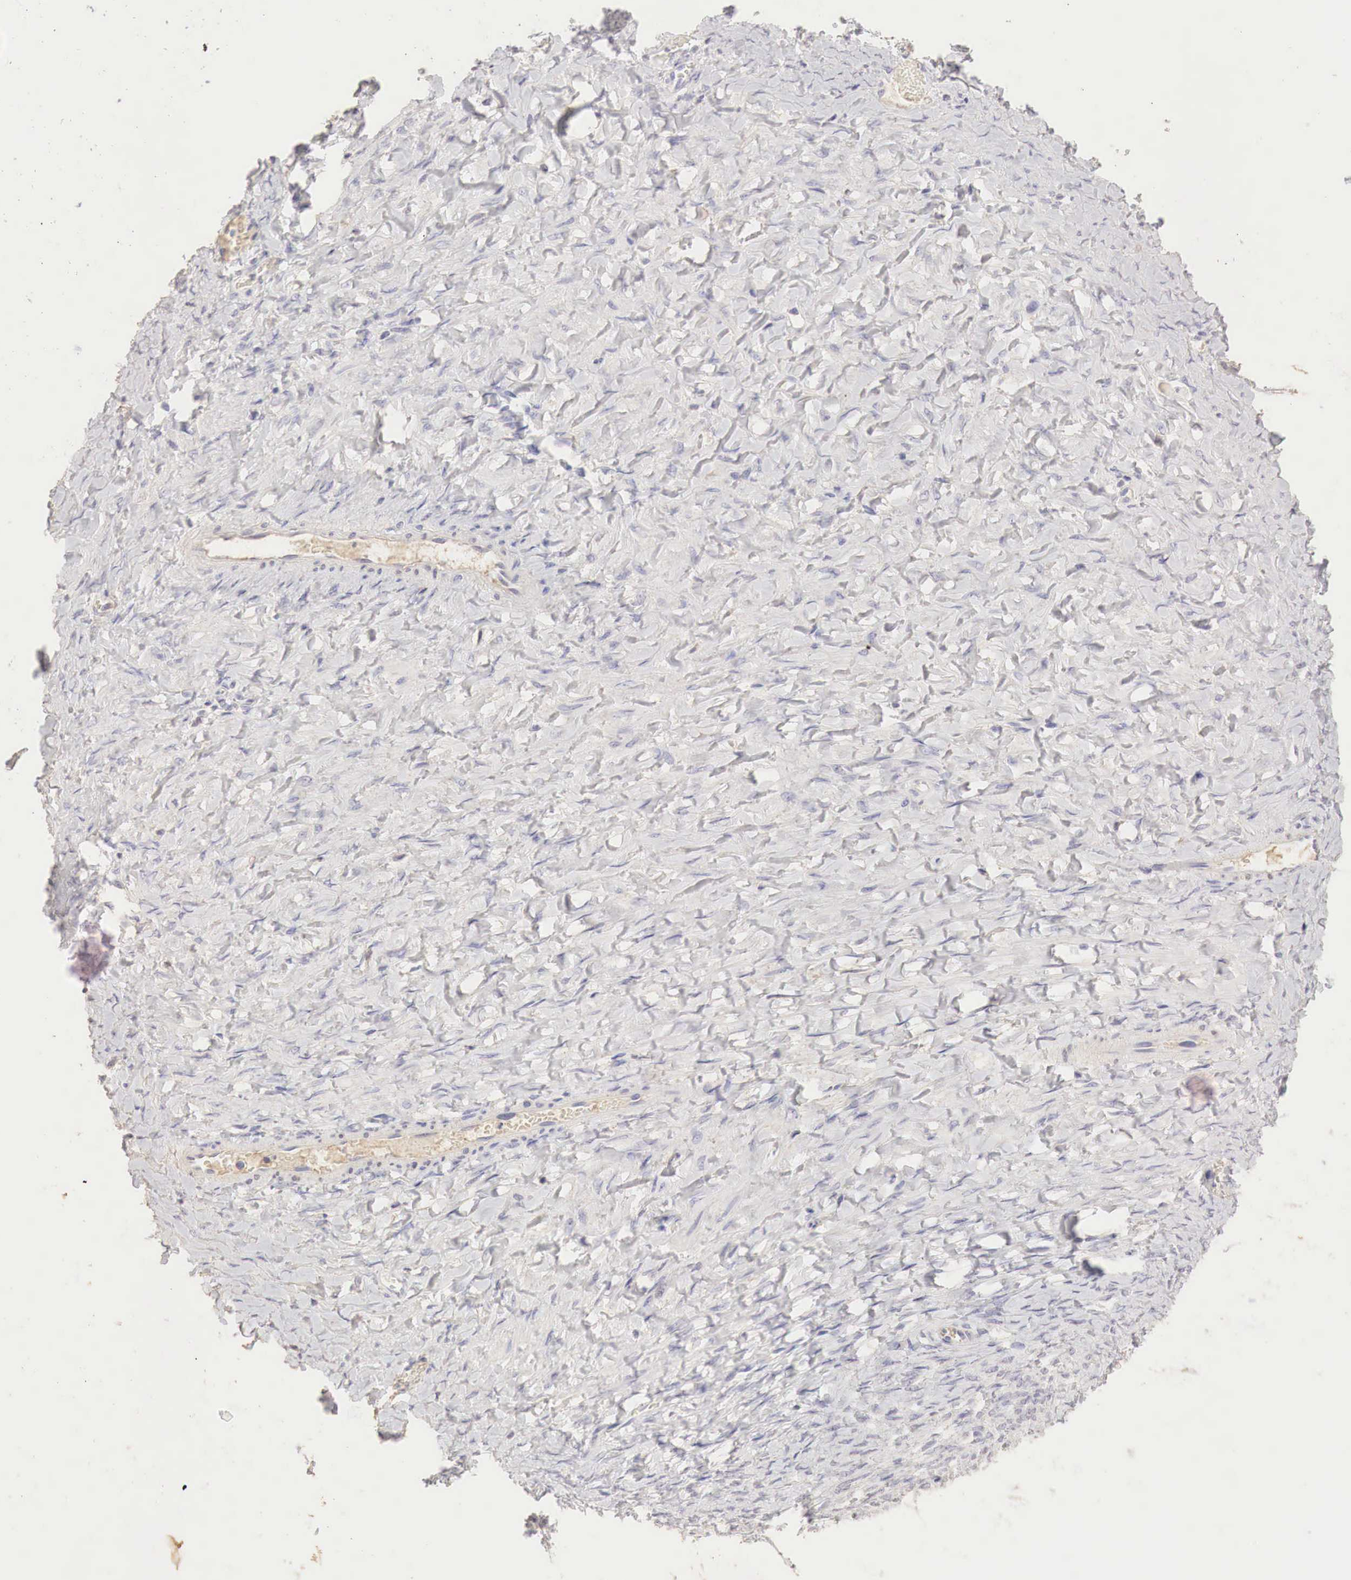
{"staining": {"intensity": "negative", "quantity": "none", "location": "none"}, "tissue": "smooth muscle", "cell_type": "Smooth muscle cells", "image_type": "normal", "snomed": [{"axis": "morphology", "description": "Normal tissue, NOS"}, {"axis": "topography", "description": "Uterus"}], "caption": "An immunohistochemistry histopathology image of normal smooth muscle is shown. There is no staining in smooth muscle cells of smooth muscle.", "gene": "OTC", "patient": {"sex": "female", "age": 56}}